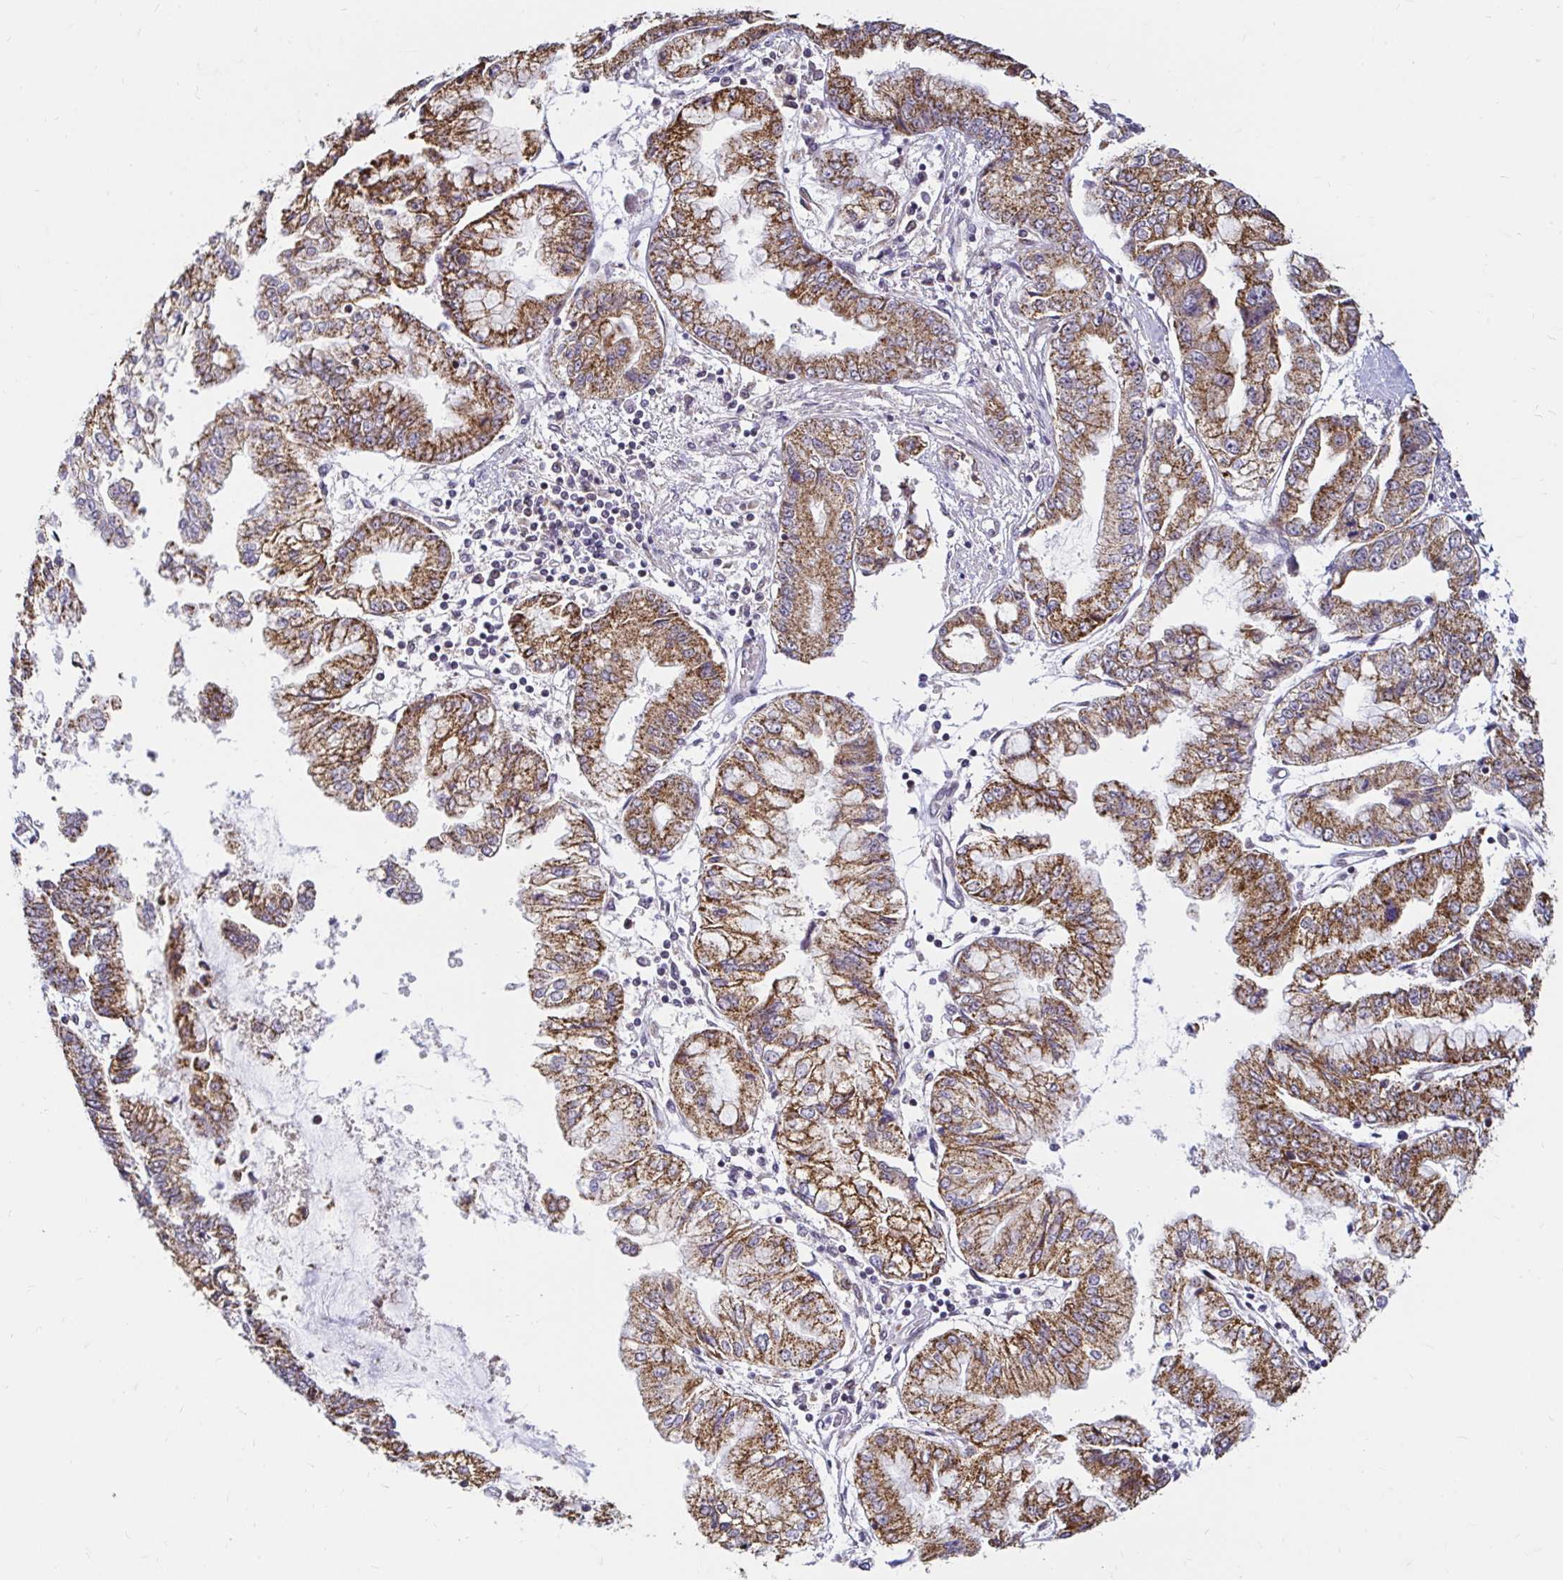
{"staining": {"intensity": "strong", "quantity": ">75%", "location": "cytoplasmic/membranous"}, "tissue": "stomach cancer", "cell_type": "Tumor cells", "image_type": "cancer", "snomed": [{"axis": "morphology", "description": "Adenocarcinoma, NOS"}, {"axis": "topography", "description": "Stomach, upper"}], "caption": "IHC (DAB) staining of human stomach cancer (adenocarcinoma) demonstrates strong cytoplasmic/membranous protein positivity in about >75% of tumor cells.", "gene": "TIMM50", "patient": {"sex": "female", "age": 74}}